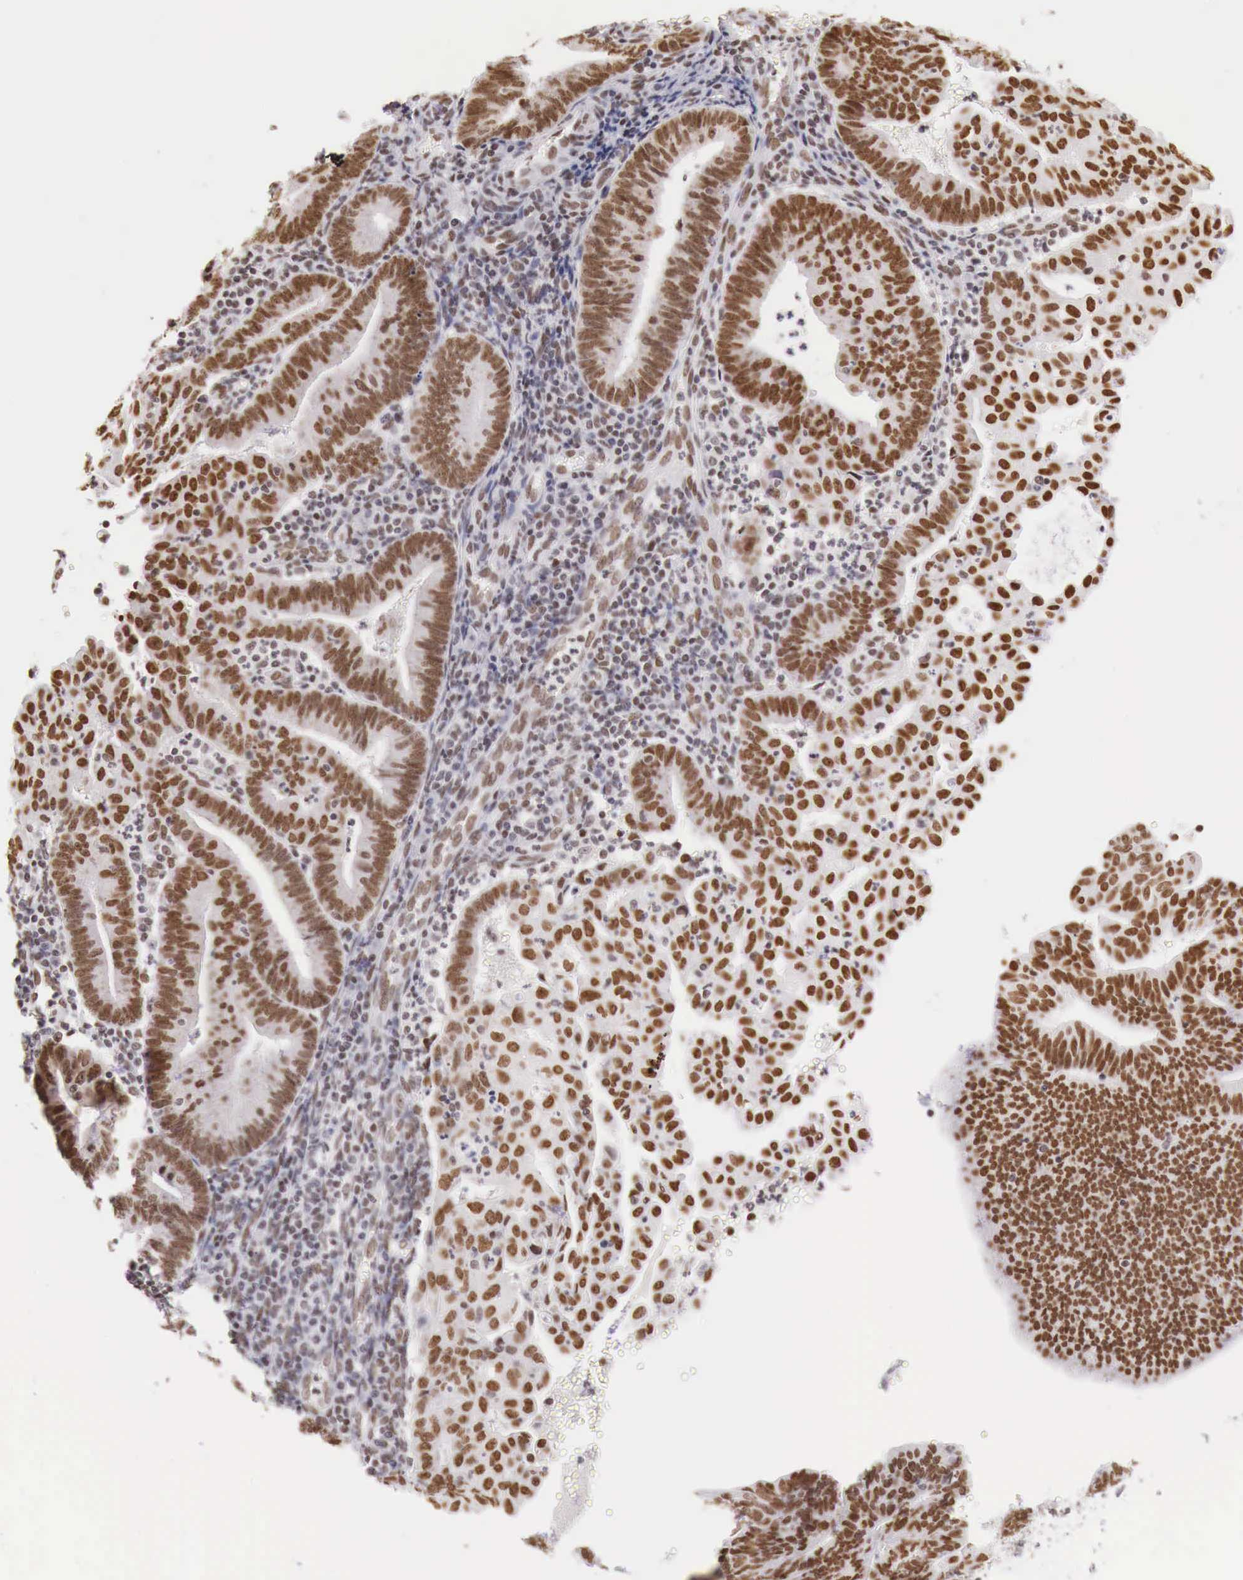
{"staining": {"intensity": "moderate", "quantity": "25%-75%", "location": "nuclear"}, "tissue": "endometrial cancer", "cell_type": "Tumor cells", "image_type": "cancer", "snomed": [{"axis": "morphology", "description": "Adenocarcinoma, NOS"}, {"axis": "topography", "description": "Endometrium"}], "caption": "DAB (3,3'-diaminobenzidine) immunohistochemical staining of adenocarcinoma (endometrial) demonstrates moderate nuclear protein expression in about 25%-75% of tumor cells. The staining was performed using DAB to visualize the protein expression in brown, while the nuclei were stained in blue with hematoxylin (Magnification: 20x).", "gene": "PHF14", "patient": {"sex": "female", "age": 60}}